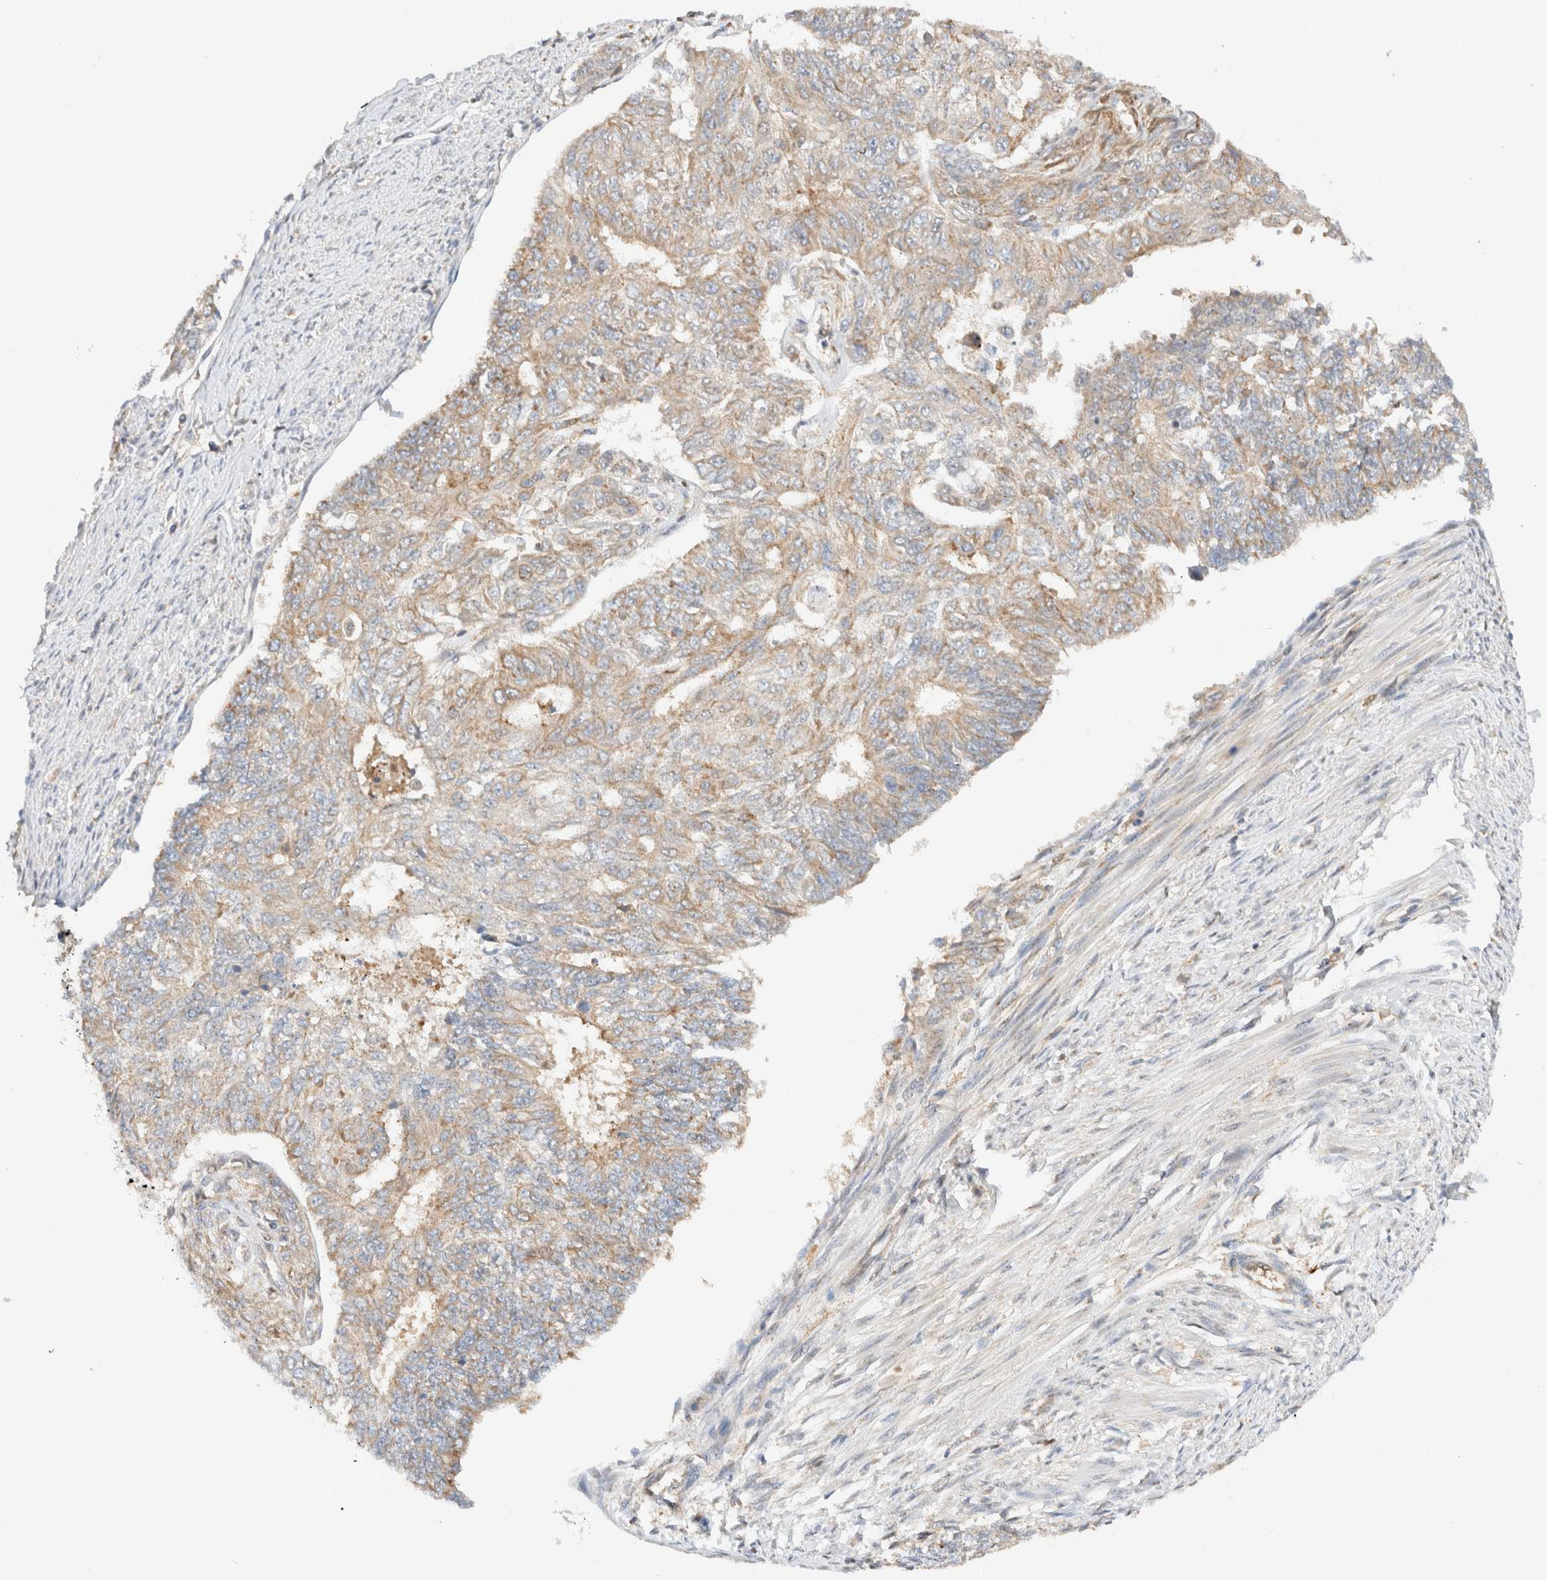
{"staining": {"intensity": "weak", "quantity": "25%-75%", "location": "cytoplasmic/membranous"}, "tissue": "endometrial cancer", "cell_type": "Tumor cells", "image_type": "cancer", "snomed": [{"axis": "morphology", "description": "Adenocarcinoma, NOS"}, {"axis": "topography", "description": "Endometrium"}], "caption": "This is a histology image of immunohistochemistry staining of endometrial adenocarcinoma, which shows weak positivity in the cytoplasmic/membranous of tumor cells.", "gene": "RABEP1", "patient": {"sex": "female", "age": 32}}